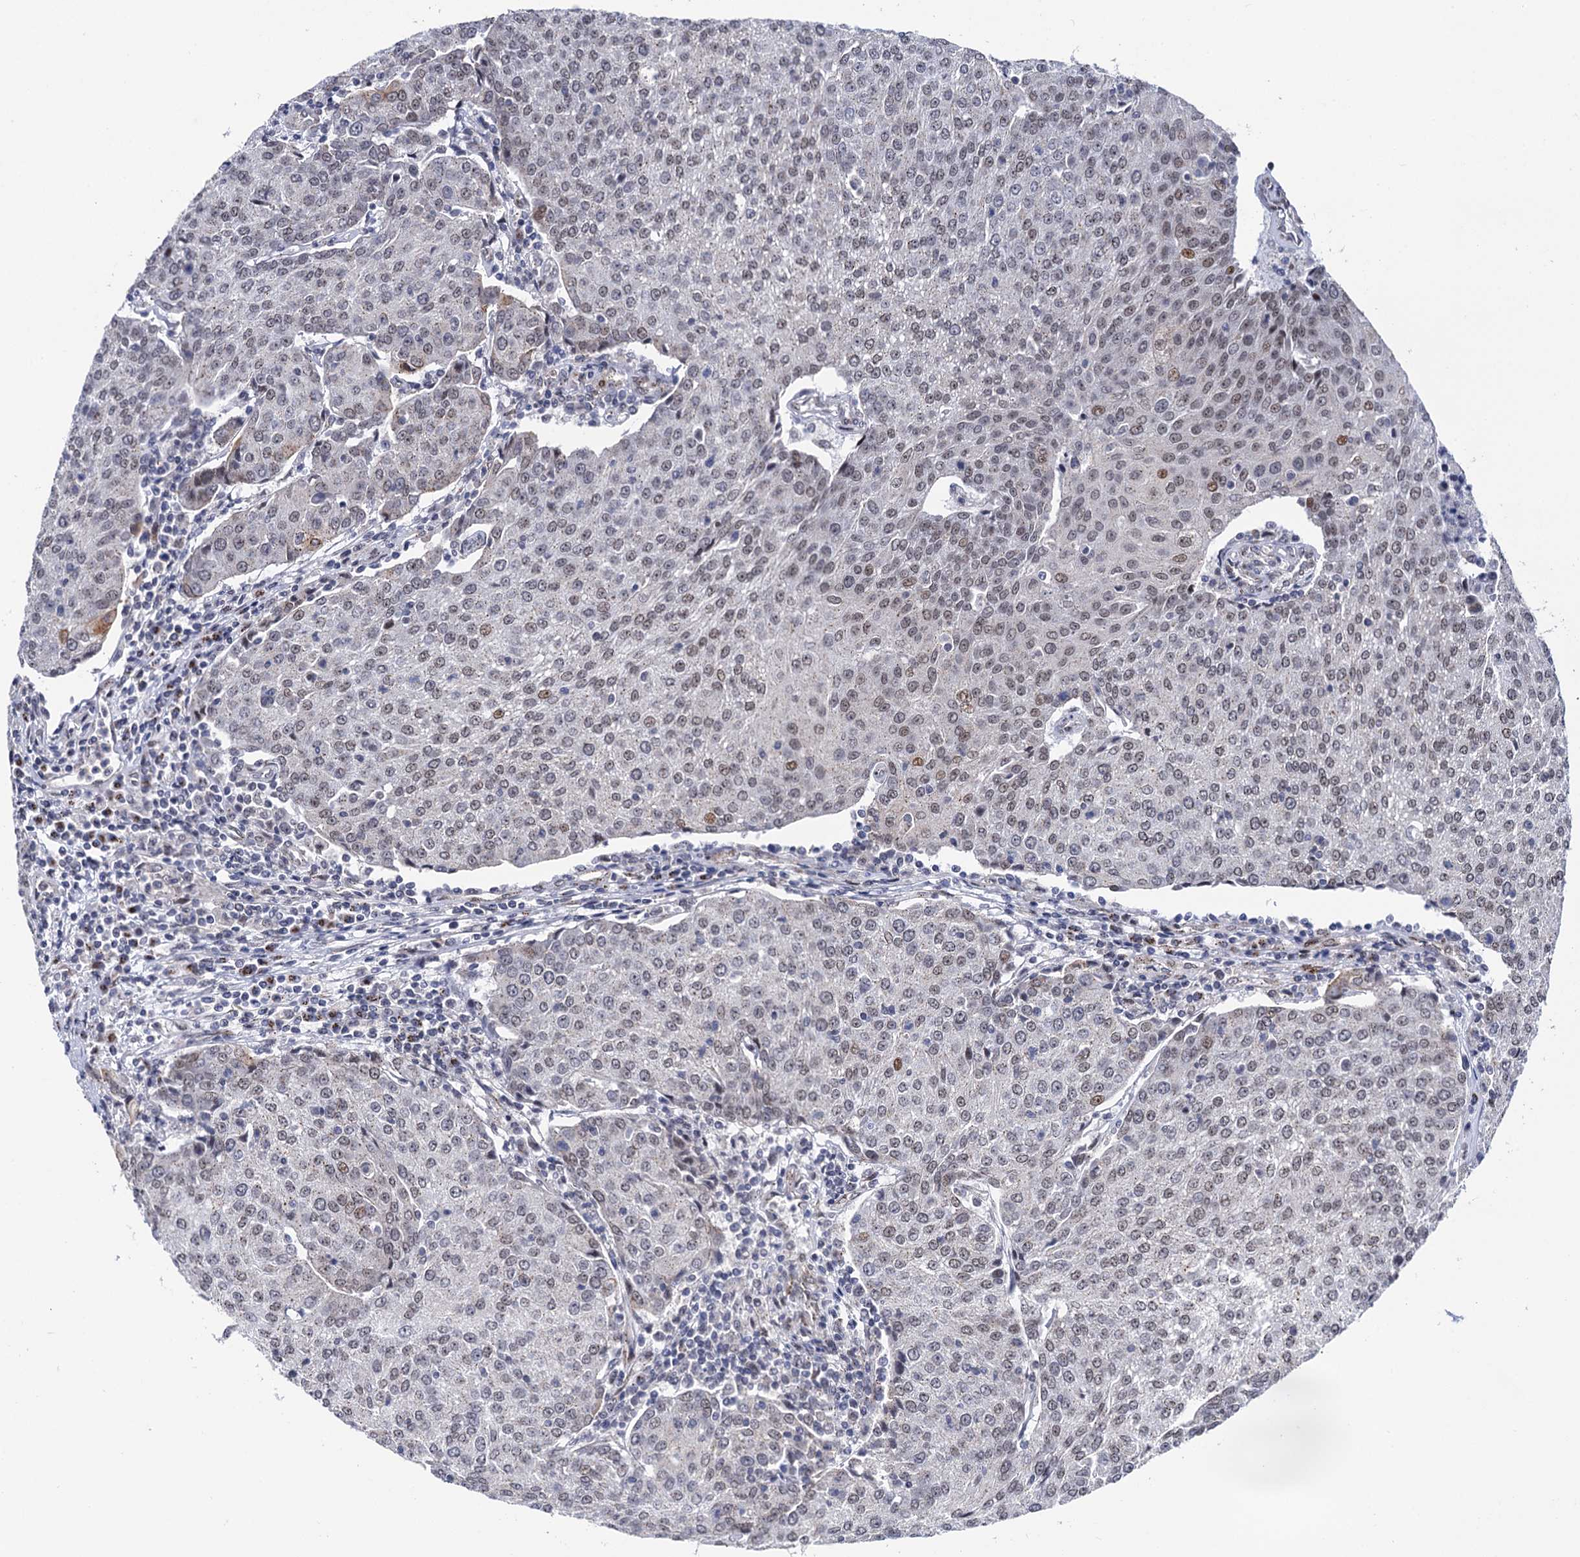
{"staining": {"intensity": "weak", "quantity": "25%-75%", "location": "nuclear"}, "tissue": "urothelial cancer", "cell_type": "Tumor cells", "image_type": "cancer", "snomed": [{"axis": "morphology", "description": "Urothelial carcinoma, High grade"}, {"axis": "topography", "description": "Urinary bladder"}], "caption": "Immunohistochemistry (IHC) micrograph of urothelial cancer stained for a protein (brown), which displays low levels of weak nuclear staining in approximately 25%-75% of tumor cells.", "gene": "THAP2", "patient": {"sex": "female", "age": 85}}